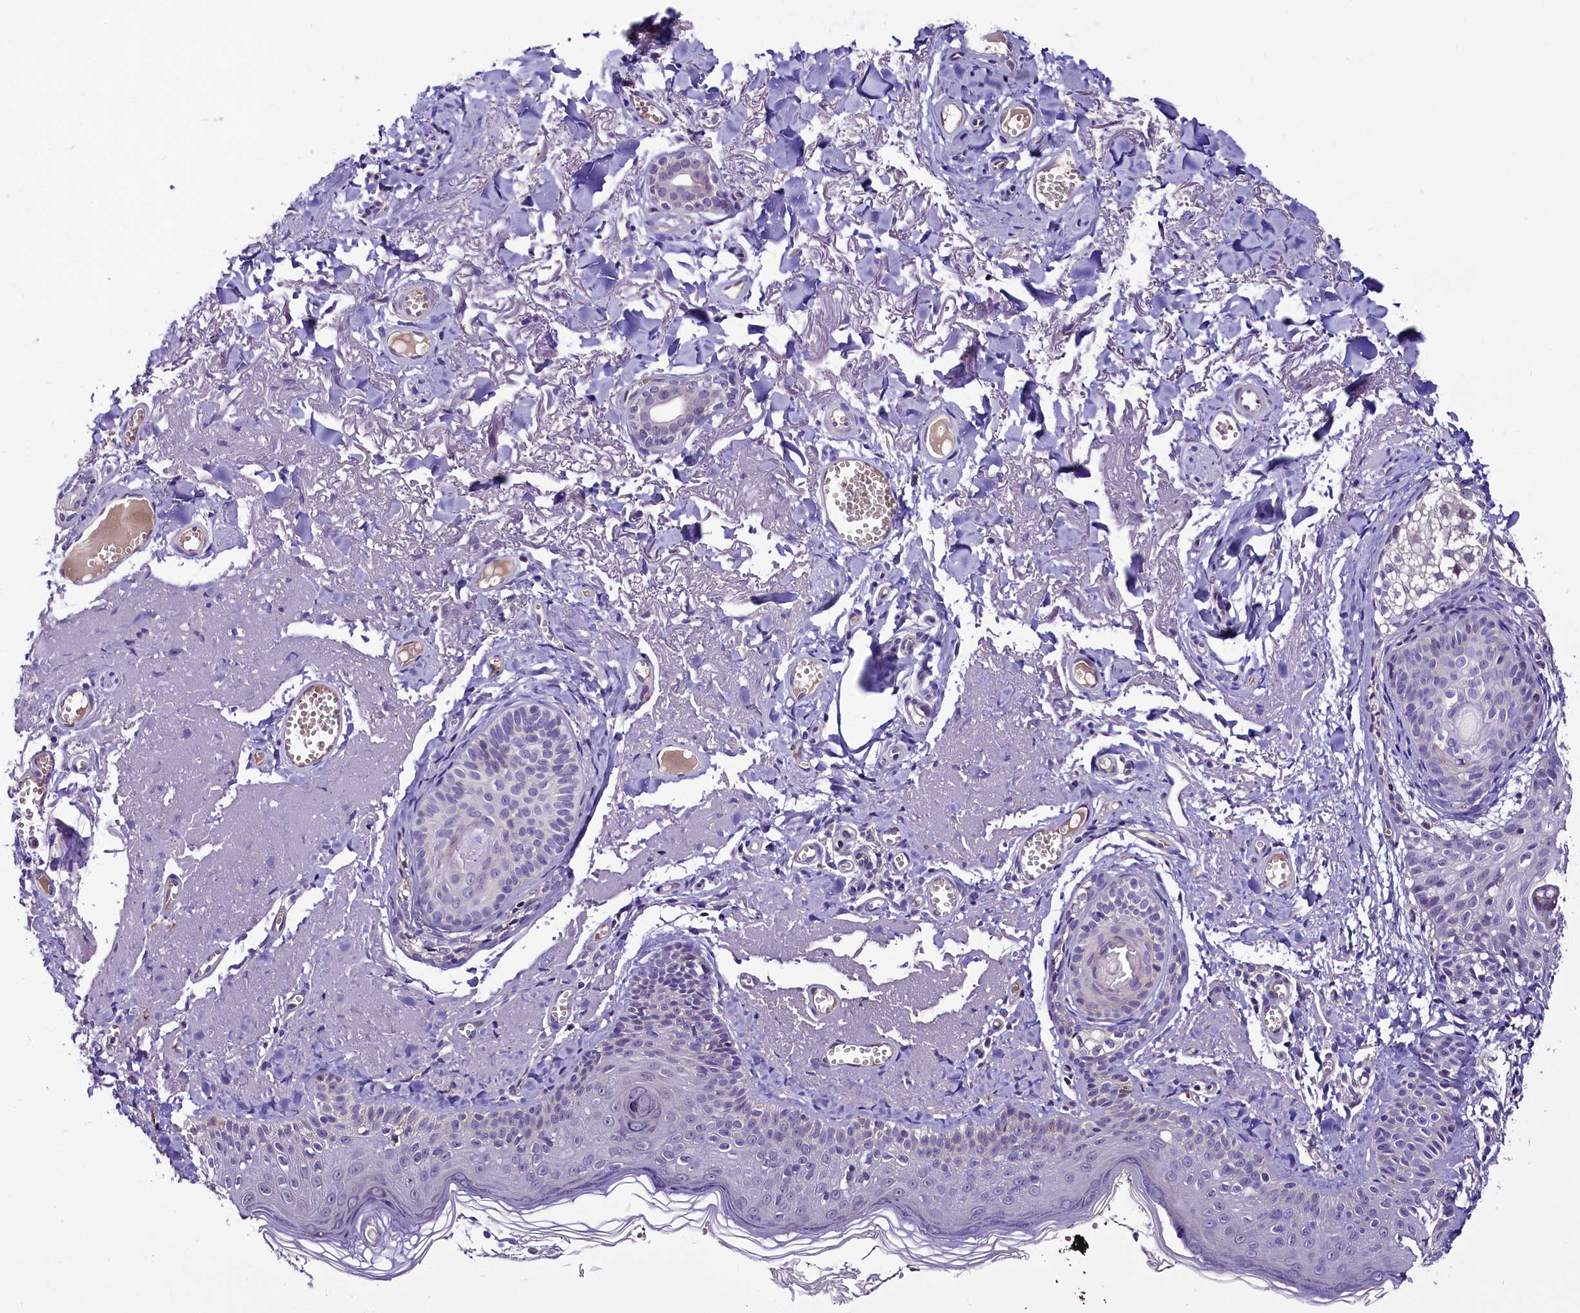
{"staining": {"intensity": "negative", "quantity": "none", "location": "none"}, "tissue": "skin cancer", "cell_type": "Tumor cells", "image_type": "cancer", "snomed": [{"axis": "morphology", "description": "Basal cell carcinoma"}, {"axis": "topography", "description": "Skin"}], "caption": "Tumor cells show no significant protein positivity in skin cancer (basal cell carcinoma).", "gene": "C9orf40", "patient": {"sex": "female", "age": 74}}